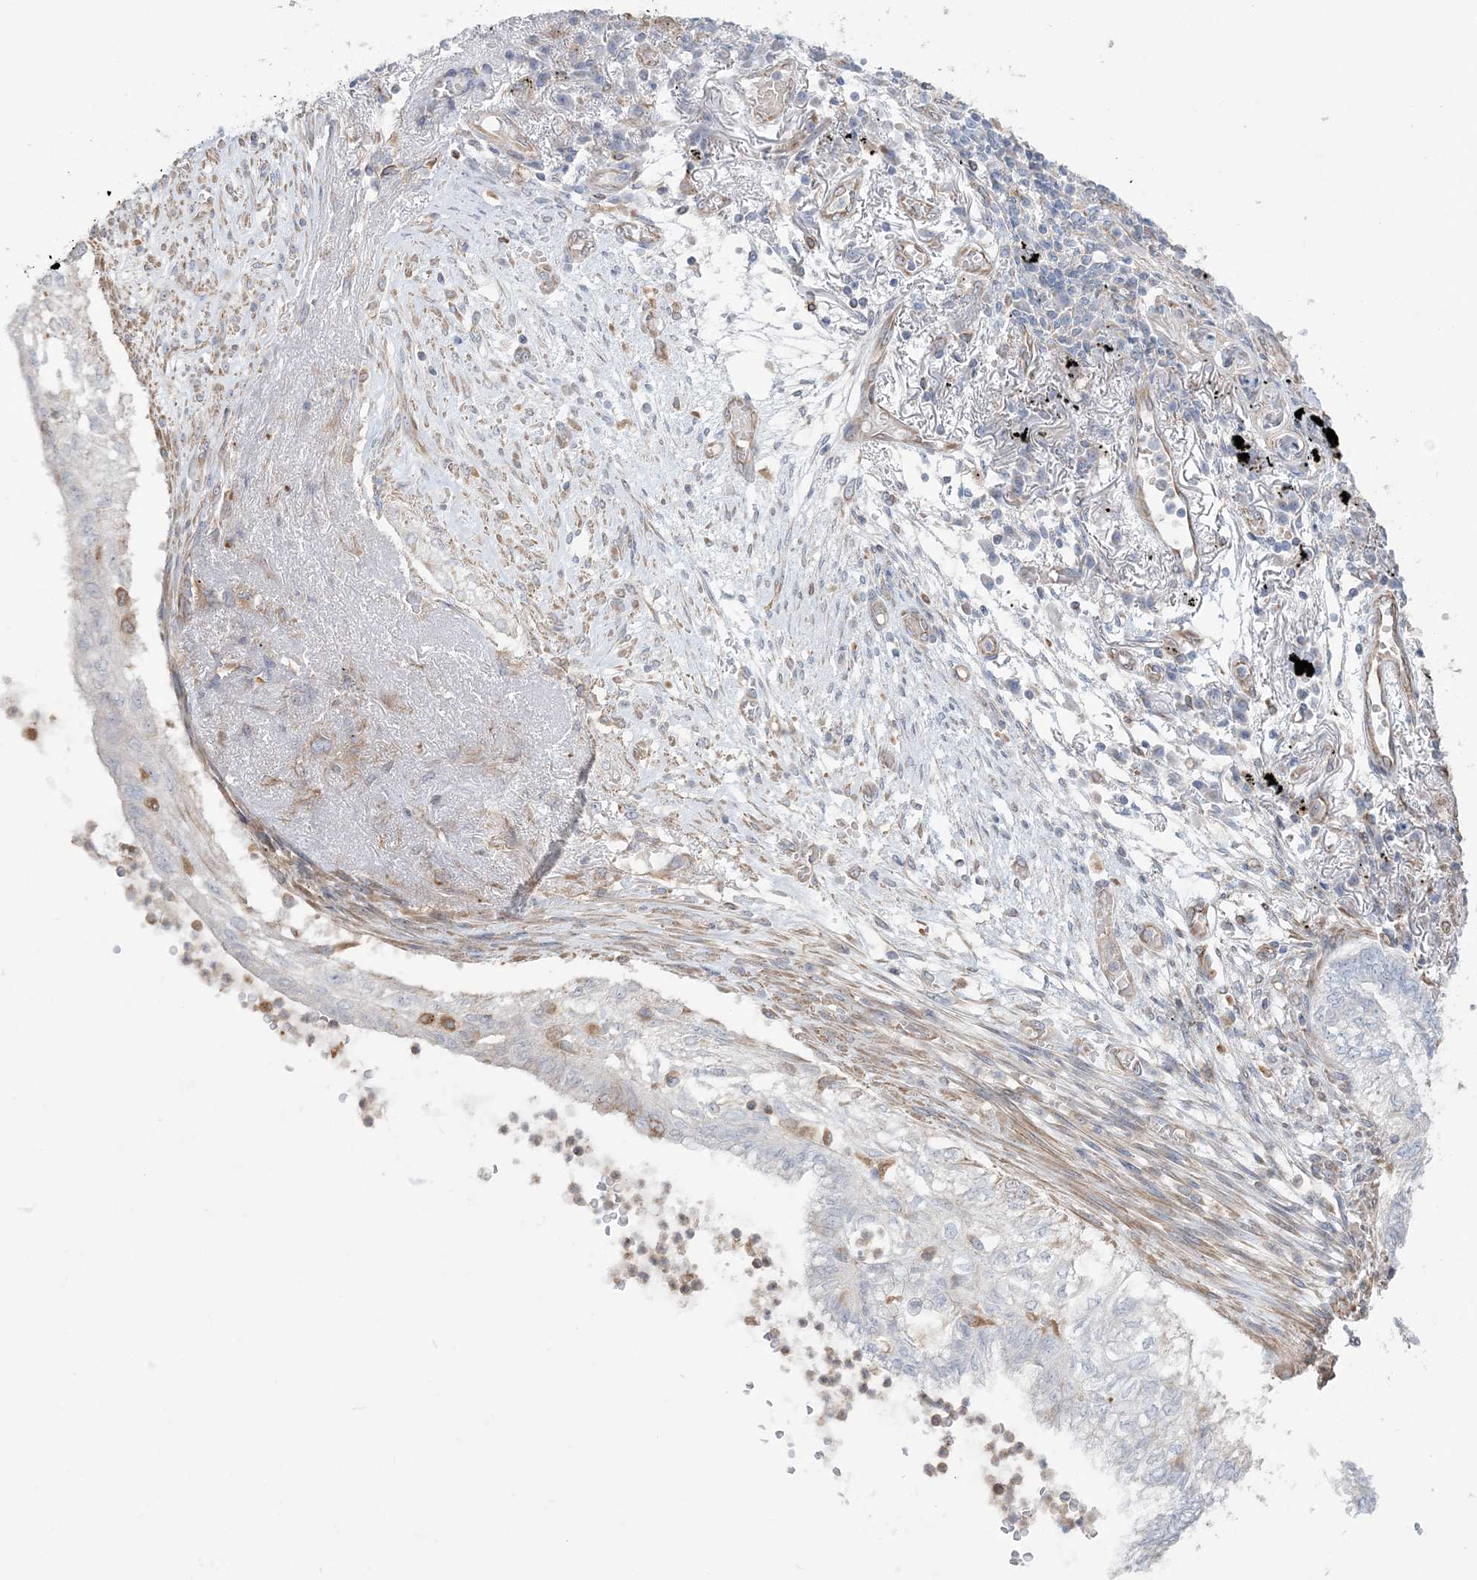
{"staining": {"intensity": "negative", "quantity": "none", "location": "none"}, "tissue": "lung cancer", "cell_type": "Tumor cells", "image_type": "cancer", "snomed": [{"axis": "morphology", "description": "Adenocarcinoma, NOS"}, {"axis": "topography", "description": "Lung"}], "caption": "Immunohistochemistry (IHC) of lung adenocarcinoma shows no staining in tumor cells. The staining was performed using DAB (3,3'-diaminobenzidine) to visualize the protein expression in brown, while the nuclei were stained in blue with hematoxylin (Magnification: 20x).", "gene": "ZNF821", "patient": {"sex": "female", "age": 70}}